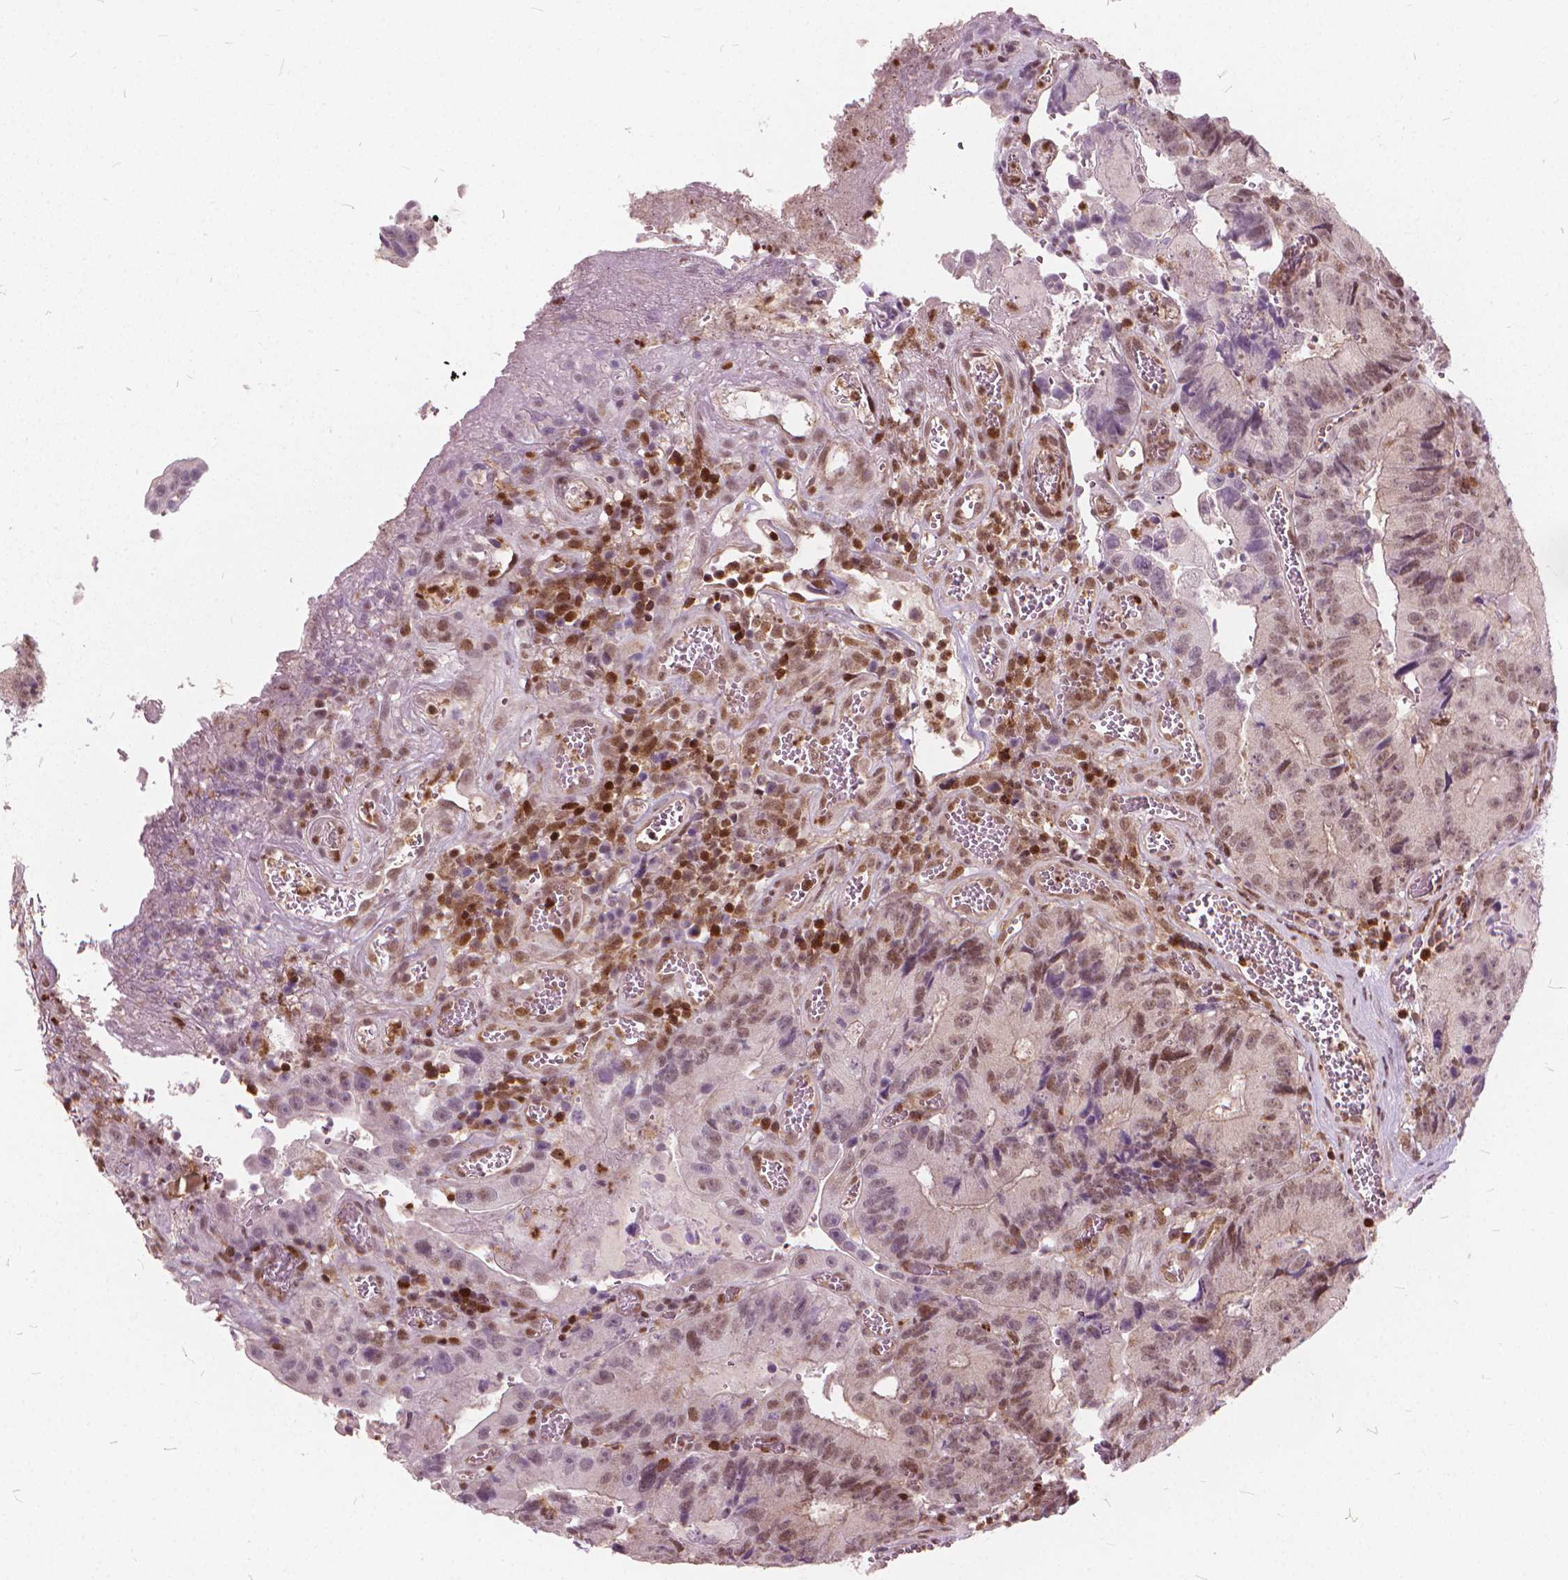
{"staining": {"intensity": "moderate", "quantity": "25%-75%", "location": "cytoplasmic/membranous,nuclear"}, "tissue": "colorectal cancer", "cell_type": "Tumor cells", "image_type": "cancer", "snomed": [{"axis": "morphology", "description": "Adenocarcinoma, NOS"}, {"axis": "topography", "description": "Colon"}], "caption": "Protein staining of colorectal adenocarcinoma tissue reveals moderate cytoplasmic/membranous and nuclear expression in about 25%-75% of tumor cells.", "gene": "STAT5B", "patient": {"sex": "female", "age": 86}}